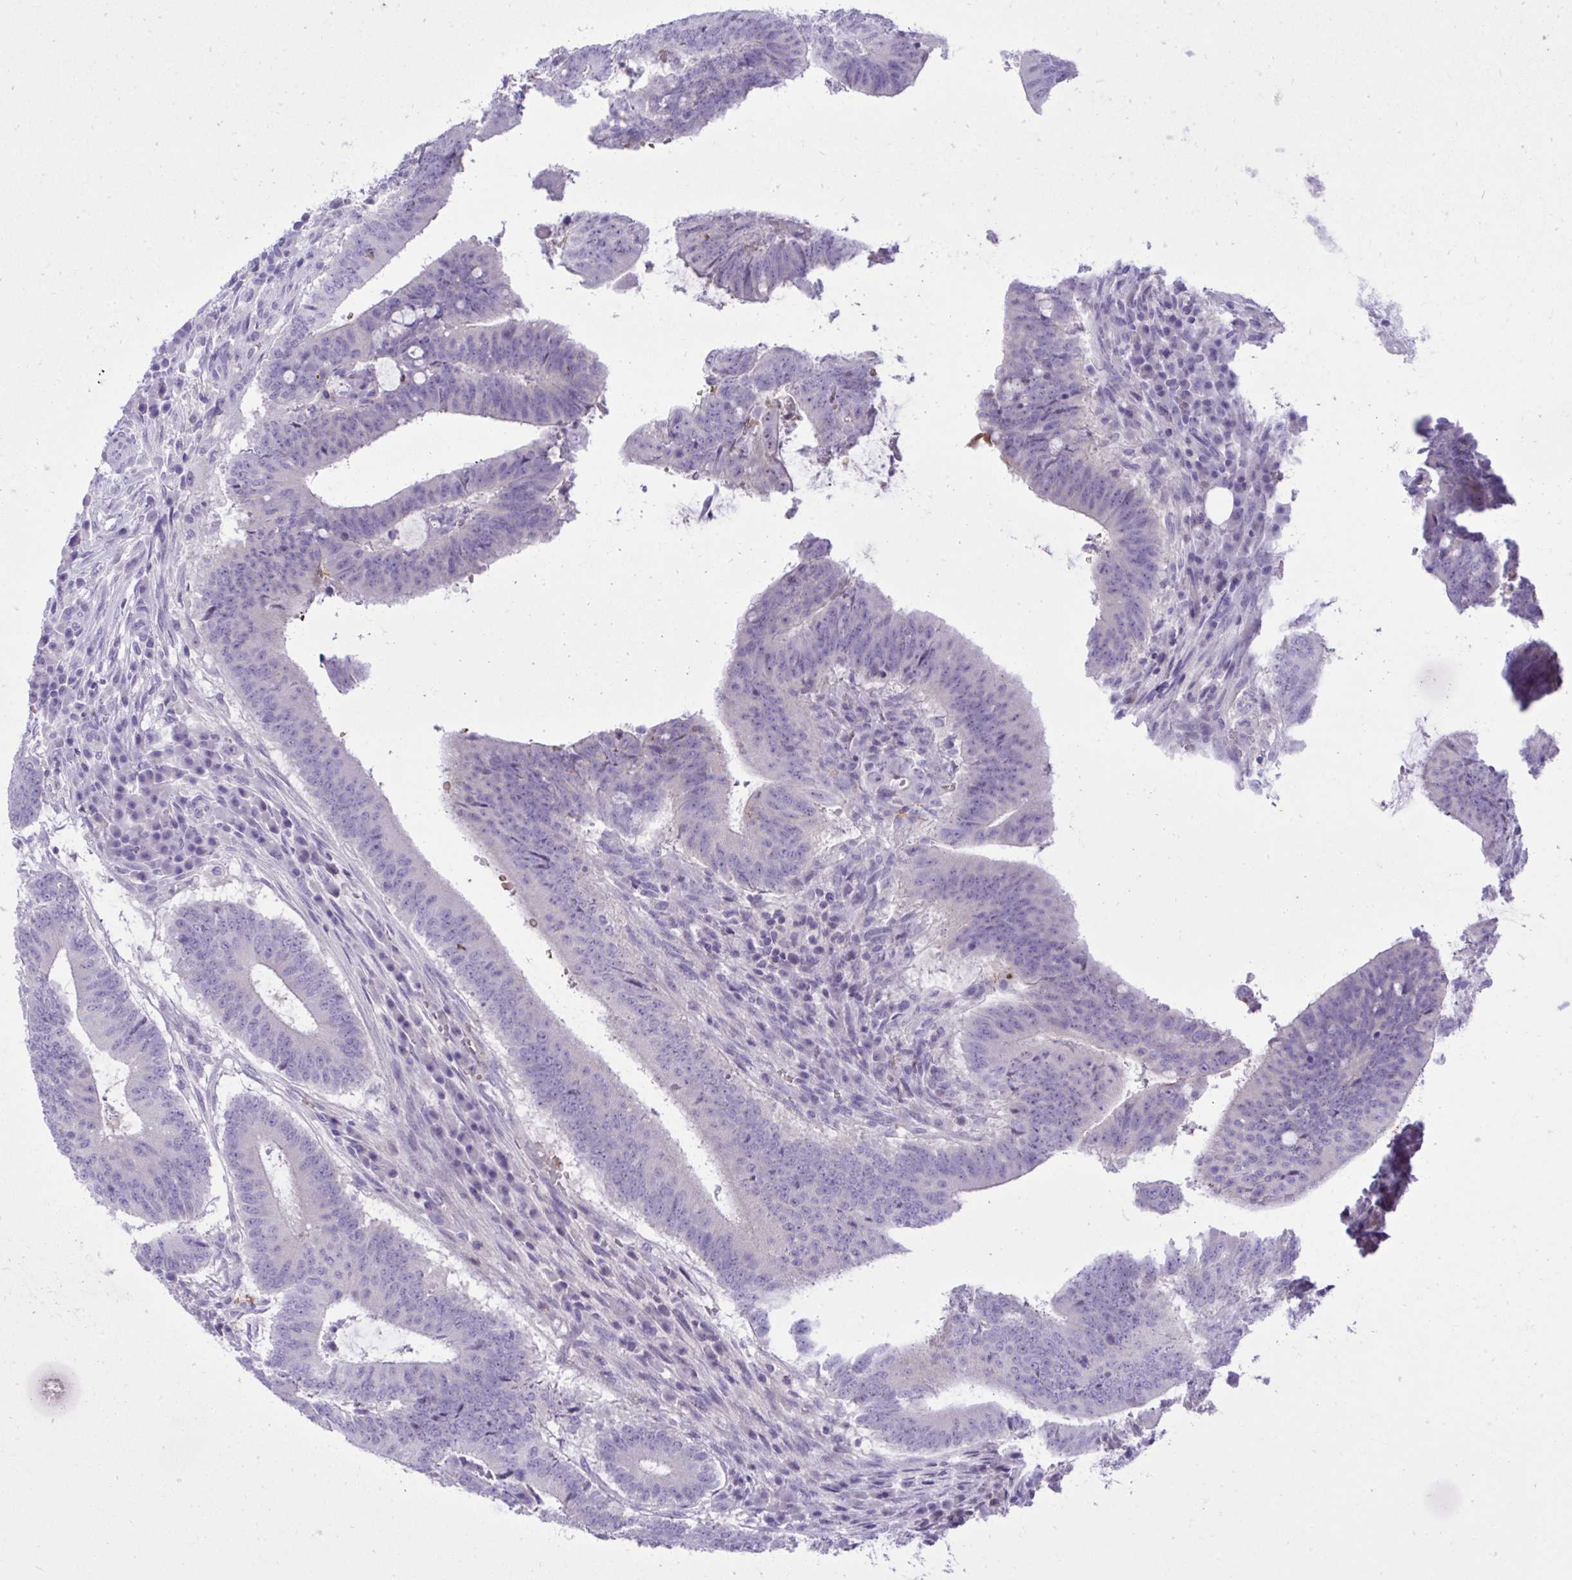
{"staining": {"intensity": "negative", "quantity": "none", "location": "none"}, "tissue": "colorectal cancer", "cell_type": "Tumor cells", "image_type": "cancer", "snomed": [{"axis": "morphology", "description": "Adenocarcinoma, NOS"}, {"axis": "topography", "description": "Colon"}], "caption": "Tumor cells are negative for protein expression in human colorectal cancer (adenocarcinoma).", "gene": "PITPNM3", "patient": {"sex": "female", "age": 43}}